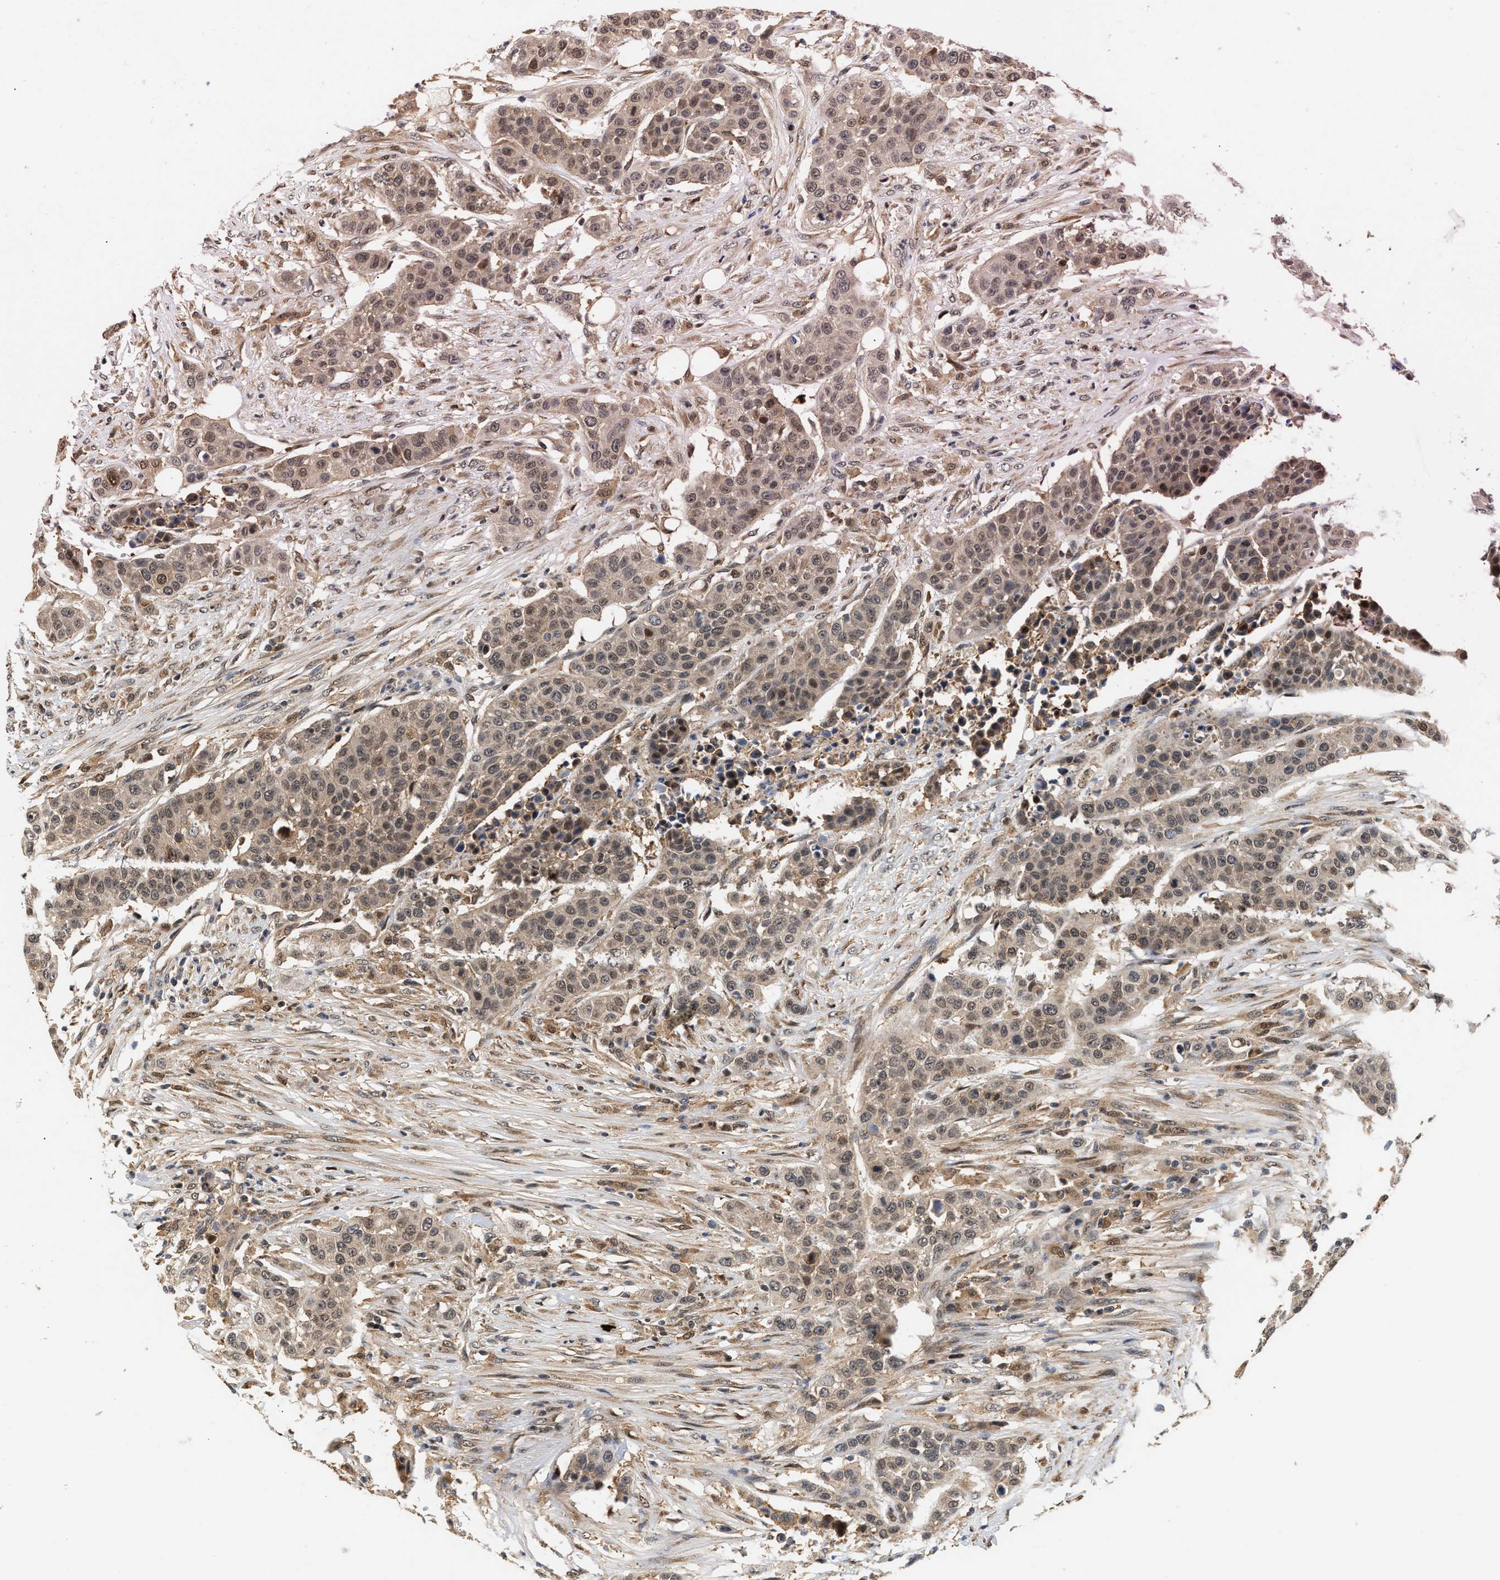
{"staining": {"intensity": "weak", "quantity": "25%-75%", "location": "nuclear"}, "tissue": "urothelial cancer", "cell_type": "Tumor cells", "image_type": "cancer", "snomed": [{"axis": "morphology", "description": "Urothelial carcinoma, High grade"}, {"axis": "topography", "description": "Urinary bladder"}], "caption": "High-grade urothelial carcinoma stained with a brown dye exhibits weak nuclear positive expression in approximately 25%-75% of tumor cells.", "gene": "ABHD5", "patient": {"sex": "male", "age": 74}}